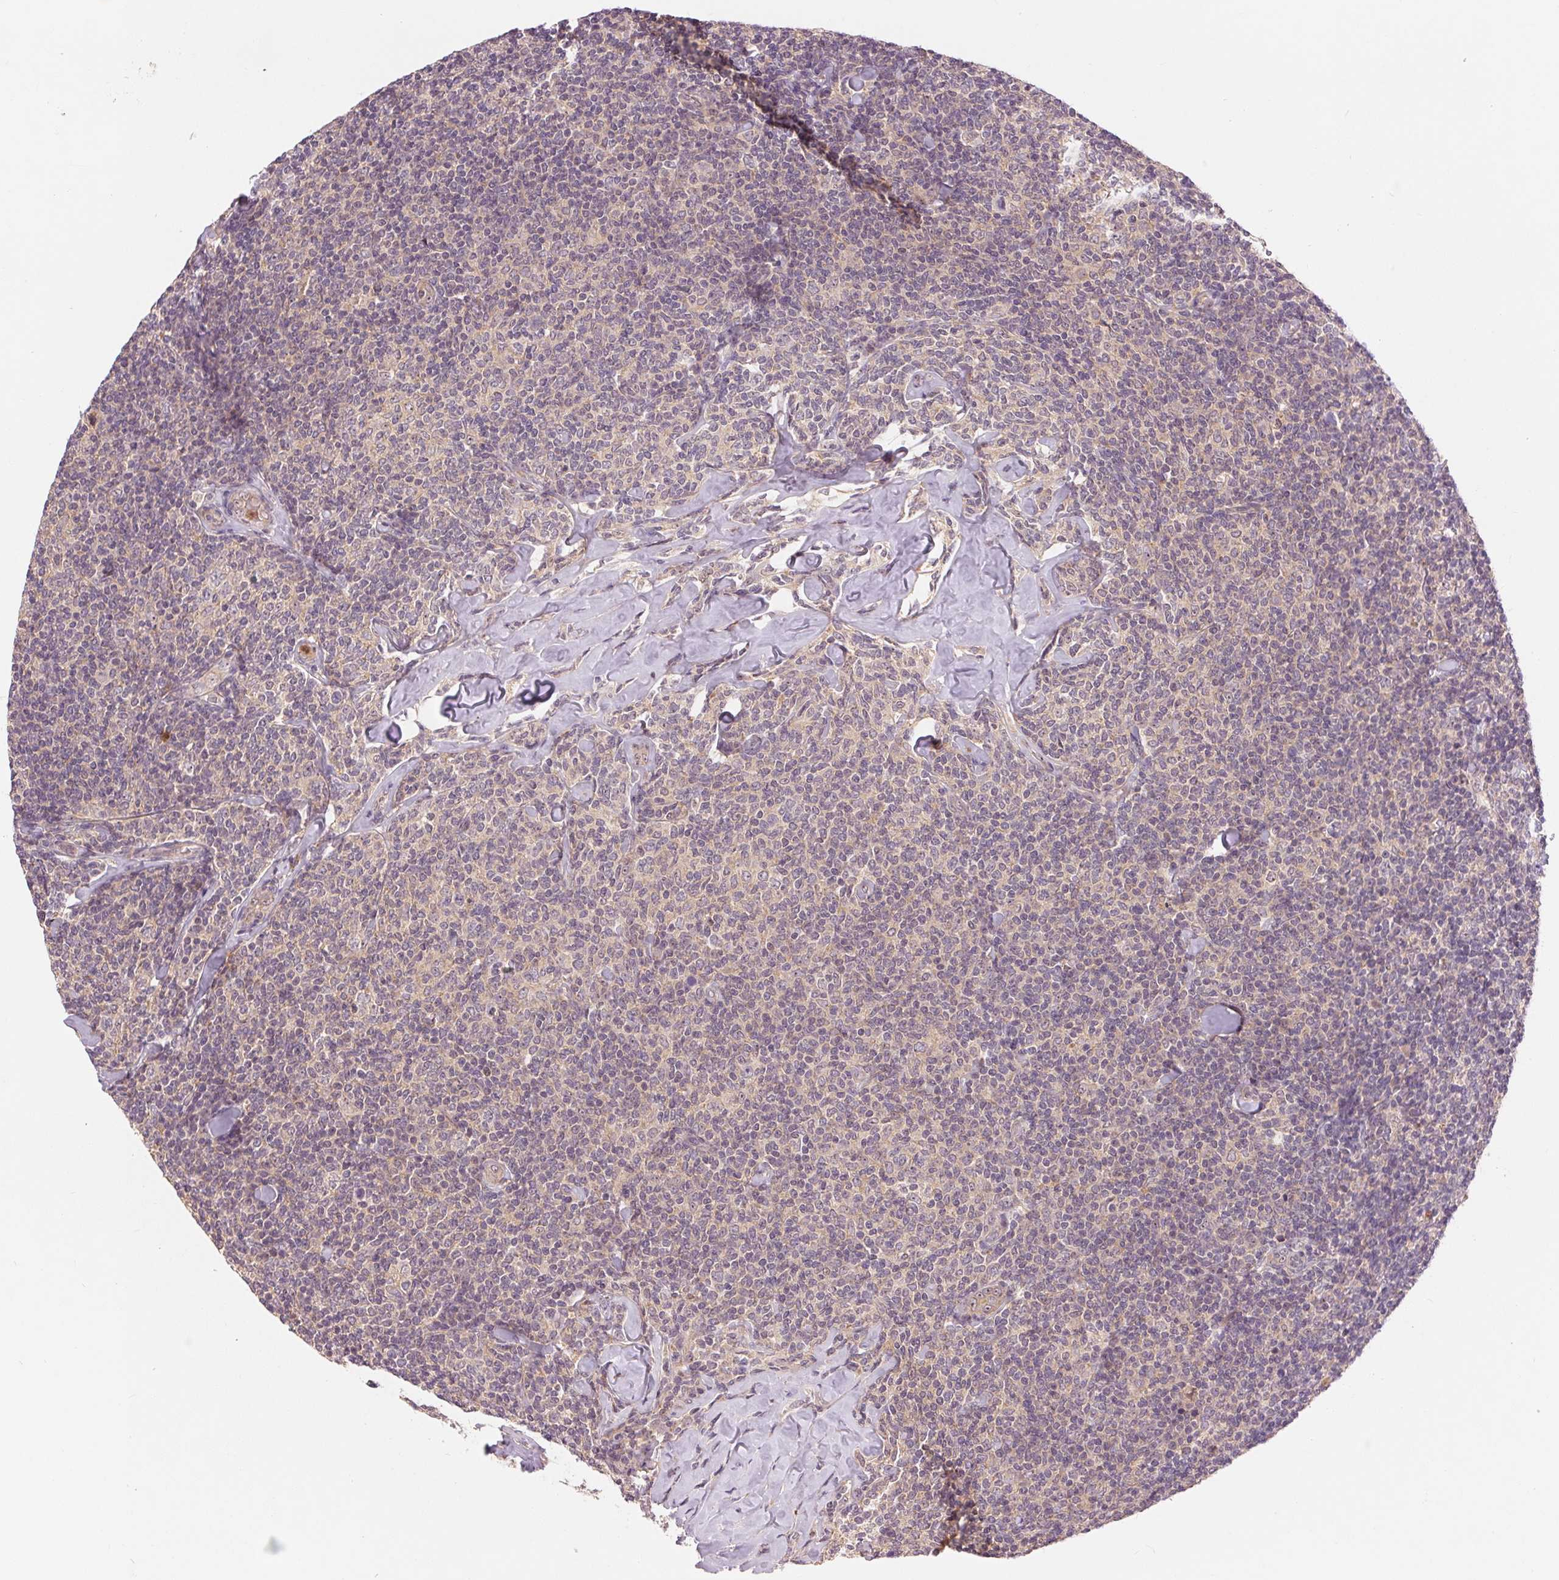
{"staining": {"intensity": "negative", "quantity": "none", "location": "none"}, "tissue": "lymphoma", "cell_type": "Tumor cells", "image_type": "cancer", "snomed": [{"axis": "morphology", "description": "Malignant lymphoma, non-Hodgkin's type, Low grade"}, {"axis": "topography", "description": "Lymph node"}], "caption": "Histopathology image shows no protein positivity in tumor cells of malignant lymphoma, non-Hodgkin's type (low-grade) tissue.", "gene": "RANBP3L", "patient": {"sex": "female", "age": 56}}